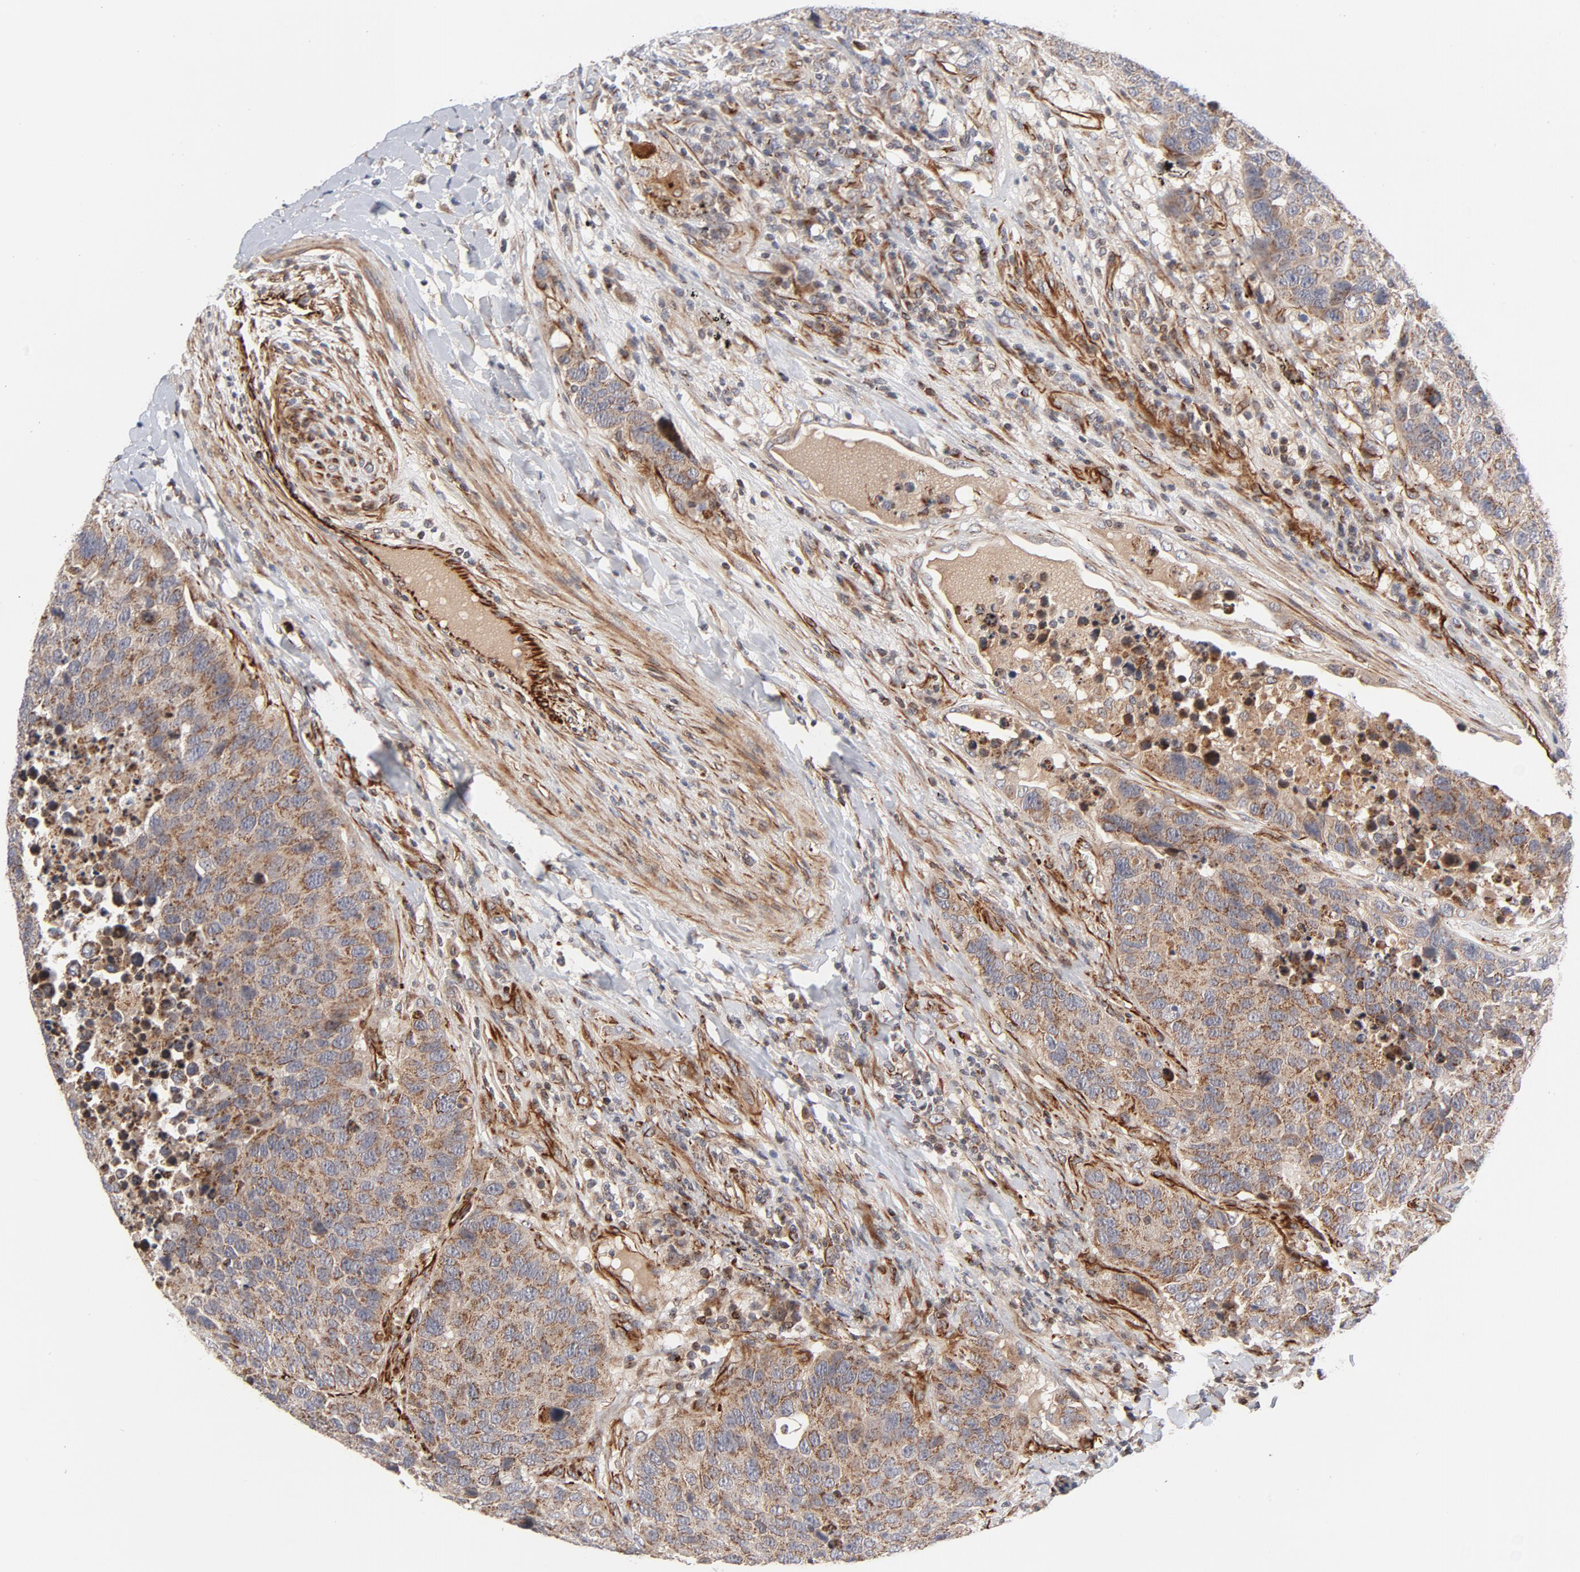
{"staining": {"intensity": "moderate", "quantity": ">75%", "location": "cytoplasmic/membranous"}, "tissue": "carcinoid", "cell_type": "Tumor cells", "image_type": "cancer", "snomed": [{"axis": "morphology", "description": "Carcinoid, malignant, NOS"}, {"axis": "topography", "description": "Lung"}], "caption": "A brown stain shows moderate cytoplasmic/membranous expression of a protein in carcinoid (malignant) tumor cells. The staining was performed using DAB (3,3'-diaminobenzidine), with brown indicating positive protein expression. Nuclei are stained blue with hematoxylin.", "gene": "DNAAF2", "patient": {"sex": "male", "age": 60}}